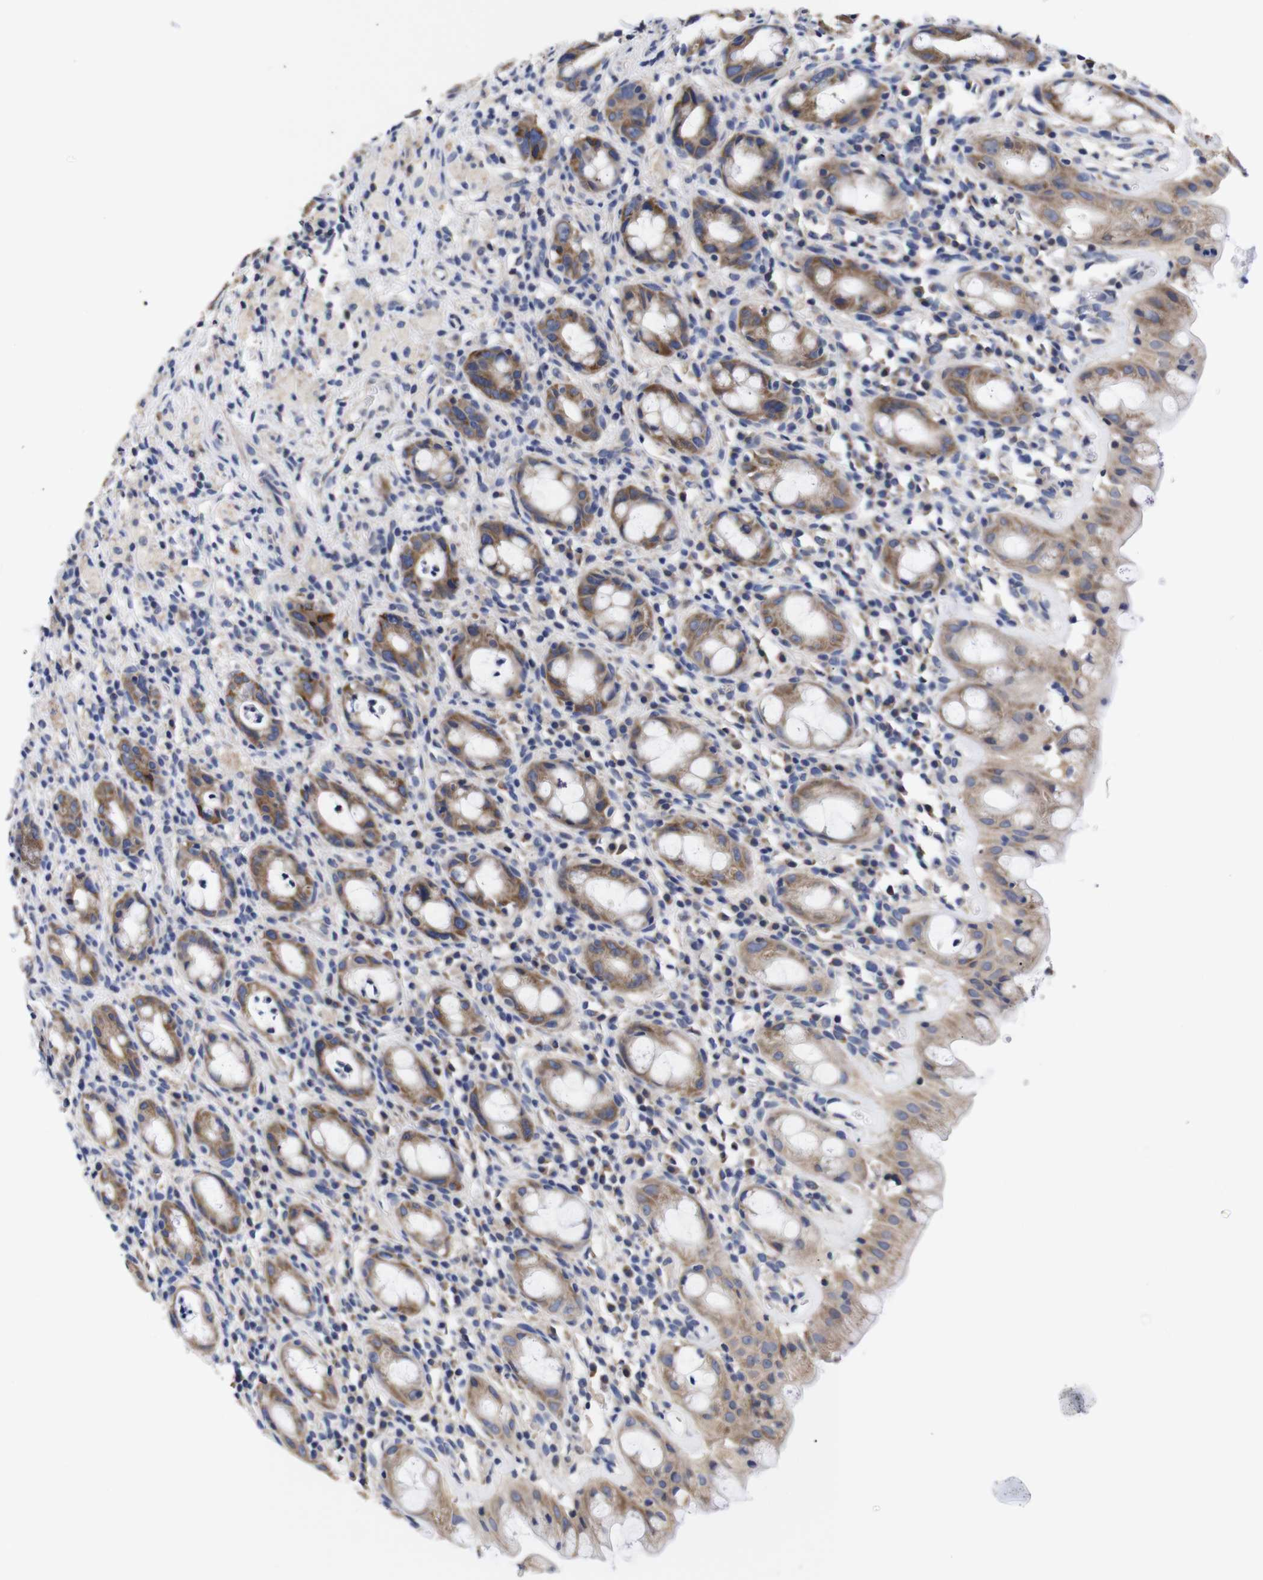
{"staining": {"intensity": "moderate", "quantity": ">75%", "location": "cytoplasmic/membranous"}, "tissue": "rectum", "cell_type": "Glandular cells", "image_type": "normal", "snomed": [{"axis": "morphology", "description": "Normal tissue, NOS"}, {"axis": "topography", "description": "Rectum"}], "caption": "The immunohistochemical stain highlights moderate cytoplasmic/membranous expression in glandular cells of unremarkable rectum. The staining is performed using DAB brown chromogen to label protein expression. The nuclei are counter-stained blue using hematoxylin.", "gene": "OPN3", "patient": {"sex": "male", "age": 44}}